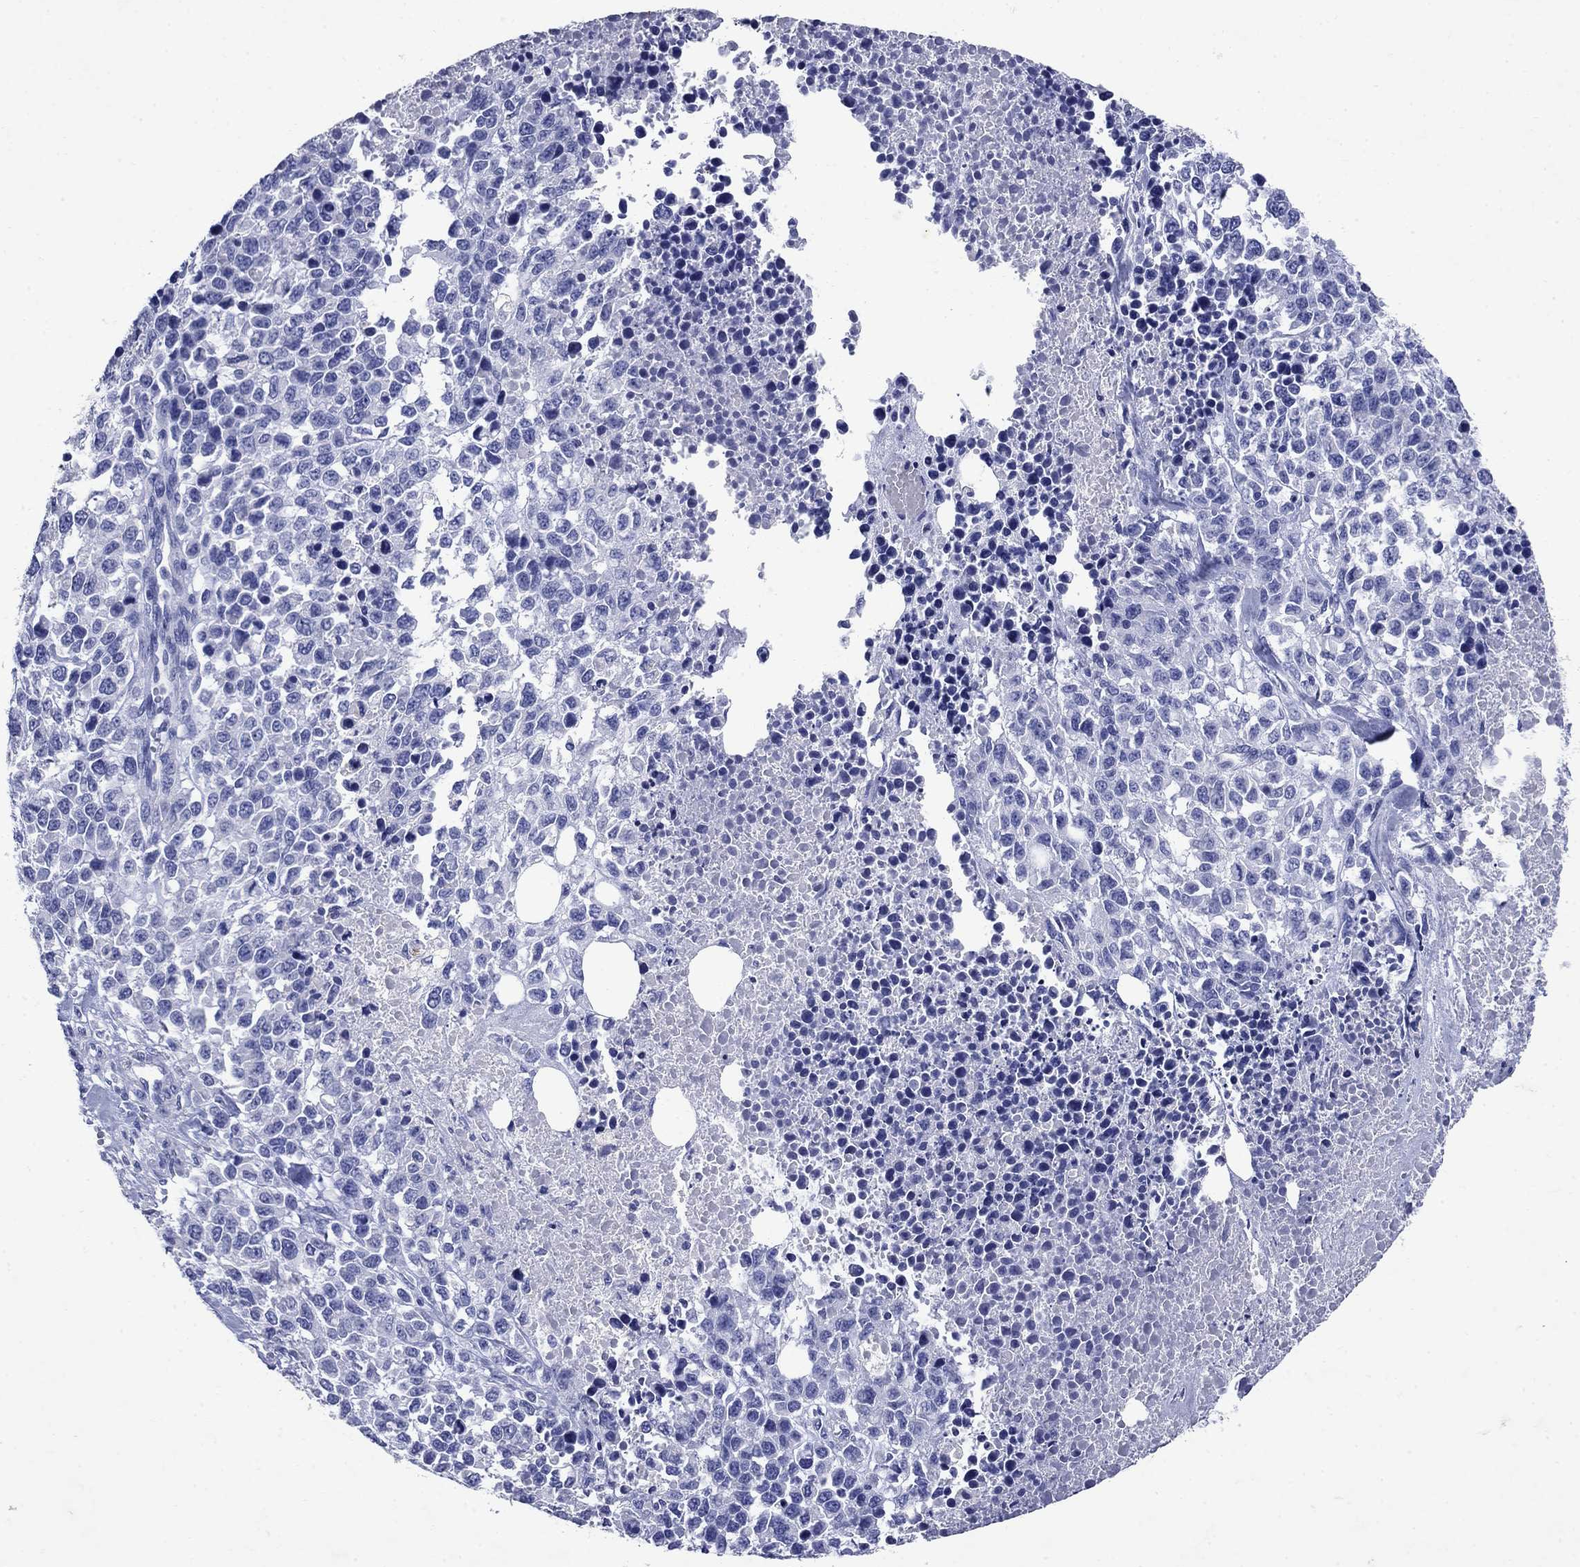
{"staining": {"intensity": "negative", "quantity": "none", "location": "none"}, "tissue": "melanoma", "cell_type": "Tumor cells", "image_type": "cancer", "snomed": [{"axis": "morphology", "description": "Malignant melanoma, Metastatic site"}, {"axis": "topography", "description": "Skin"}], "caption": "Immunohistochemical staining of human melanoma demonstrates no significant positivity in tumor cells.", "gene": "CD1A", "patient": {"sex": "male", "age": 84}}